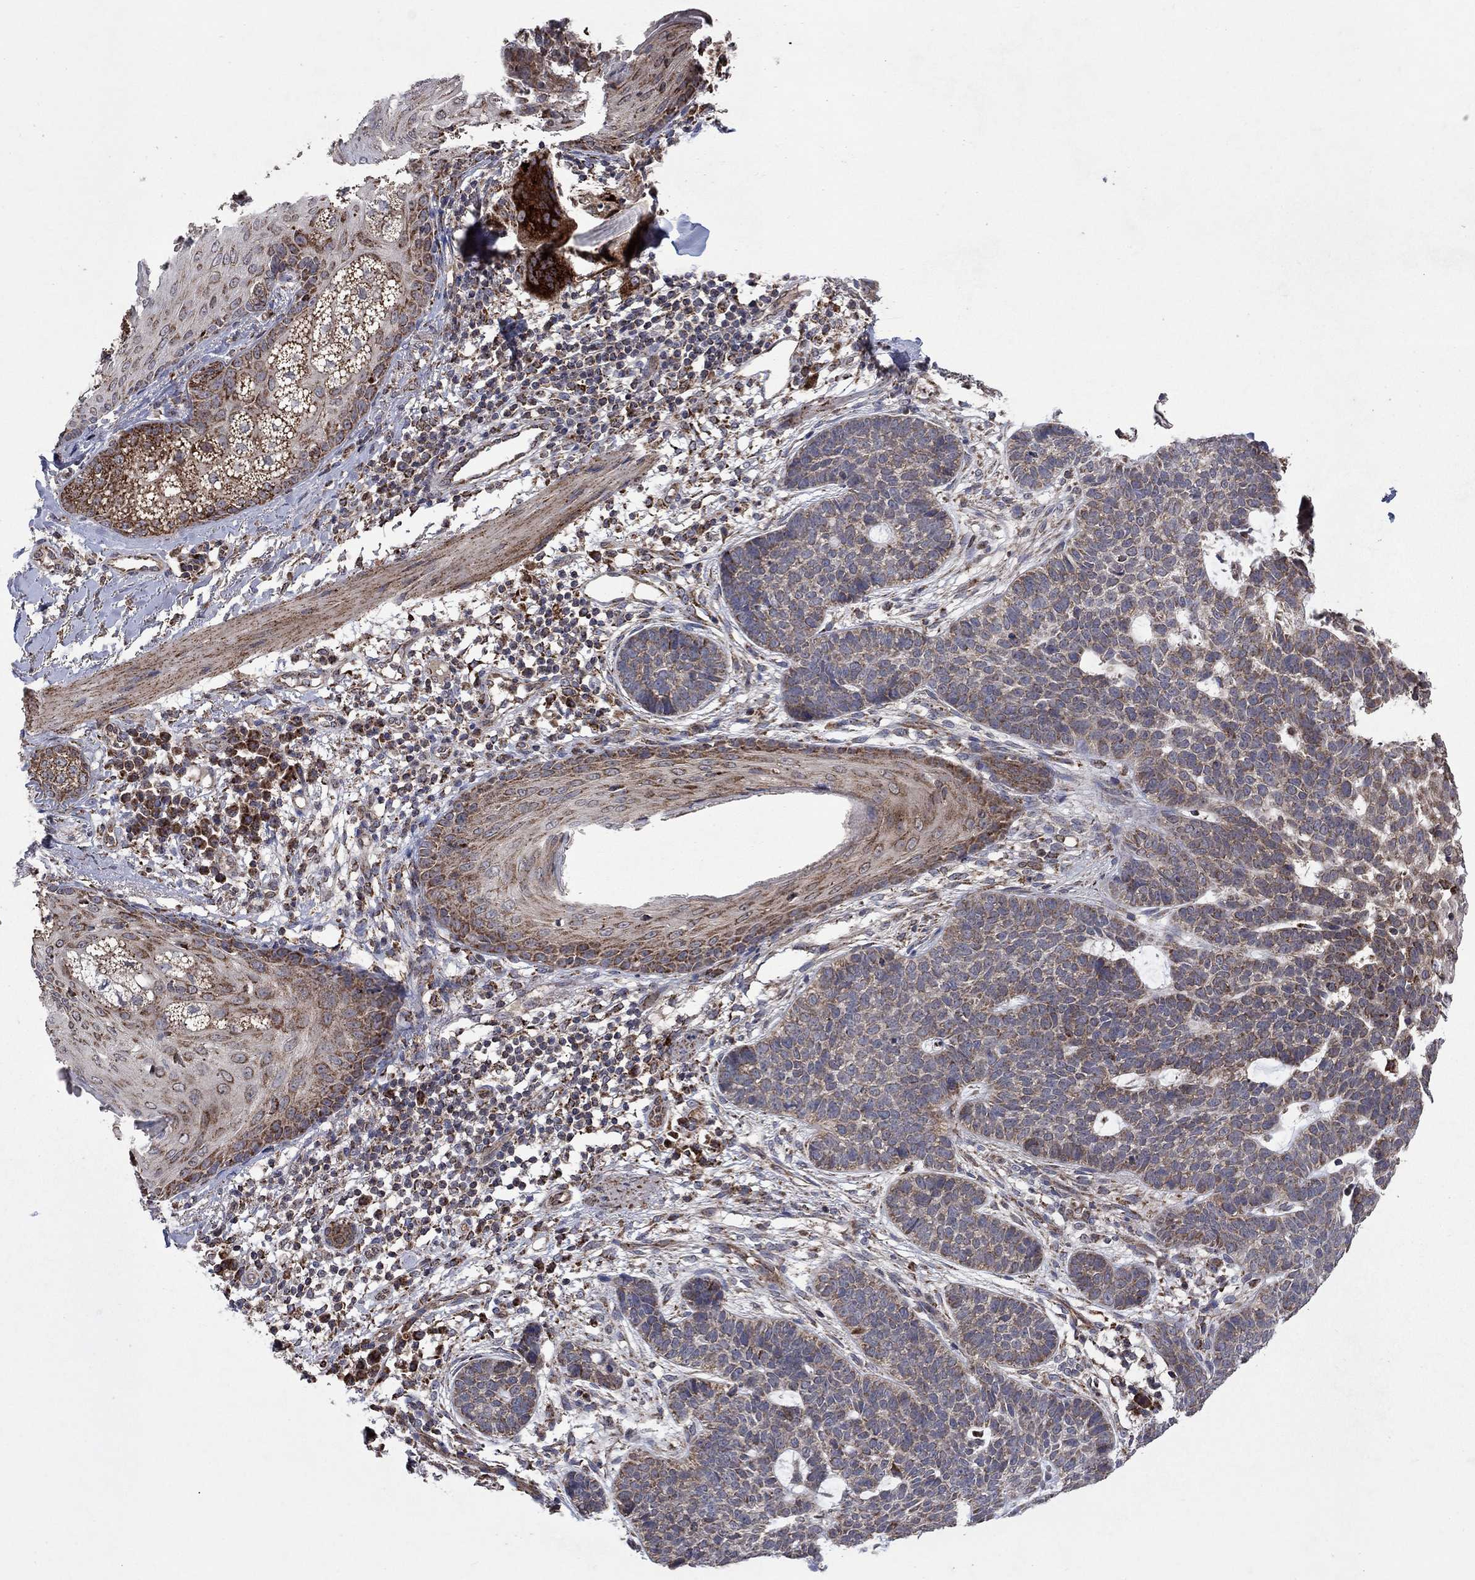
{"staining": {"intensity": "moderate", "quantity": "25%-75%", "location": "cytoplasmic/membranous"}, "tissue": "skin cancer", "cell_type": "Tumor cells", "image_type": "cancer", "snomed": [{"axis": "morphology", "description": "Squamous cell carcinoma, NOS"}, {"axis": "topography", "description": "Skin"}], "caption": "DAB immunohistochemical staining of skin cancer (squamous cell carcinoma) exhibits moderate cytoplasmic/membranous protein expression in approximately 25%-75% of tumor cells. The protein is stained brown, and the nuclei are stained in blue (DAB (3,3'-diaminobenzidine) IHC with brightfield microscopy, high magnification).", "gene": "DPH1", "patient": {"sex": "male", "age": 88}}